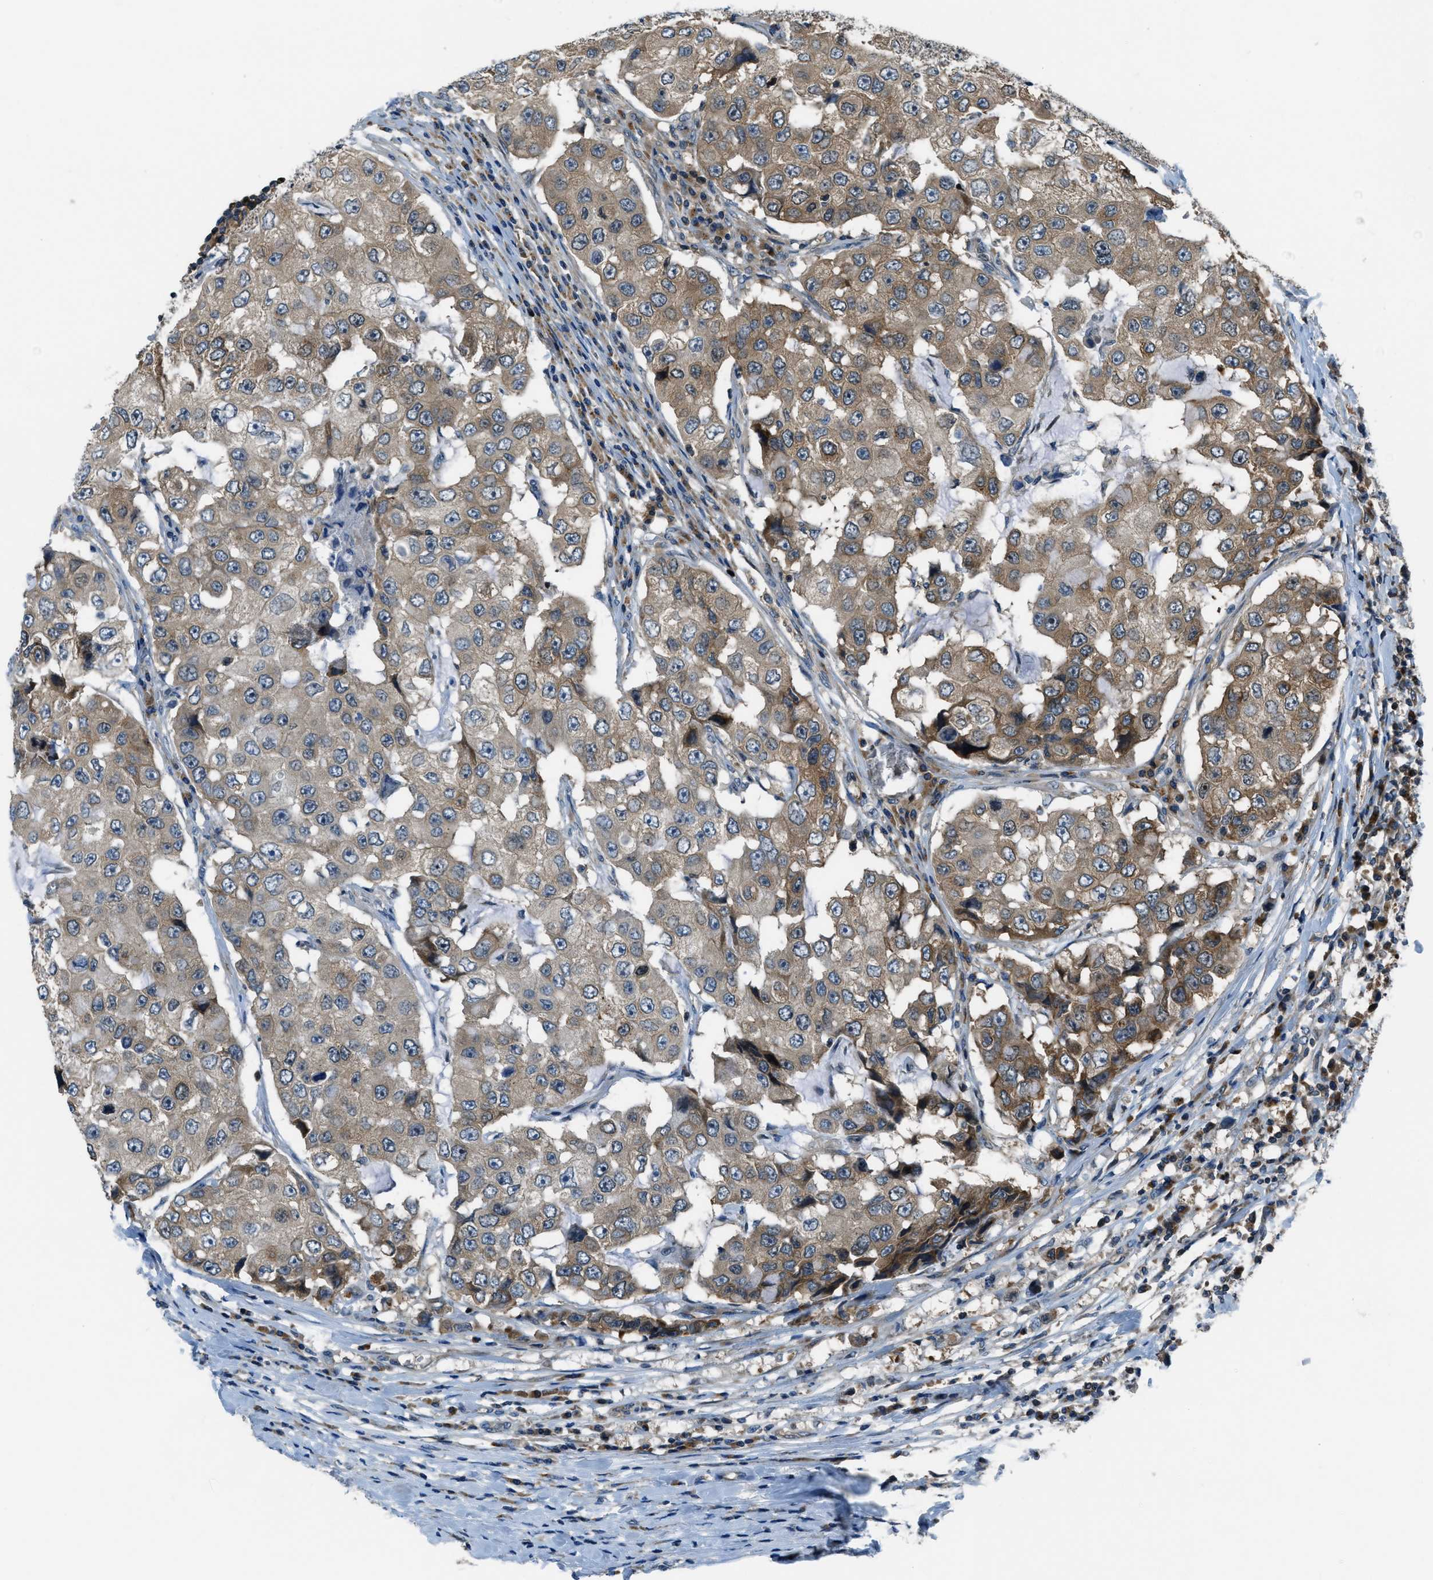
{"staining": {"intensity": "moderate", "quantity": ">75%", "location": "cytoplasmic/membranous"}, "tissue": "breast cancer", "cell_type": "Tumor cells", "image_type": "cancer", "snomed": [{"axis": "morphology", "description": "Duct carcinoma"}, {"axis": "topography", "description": "Breast"}], "caption": "Immunohistochemistry (IHC) of human breast intraductal carcinoma demonstrates medium levels of moderate cytoplasmic/membranous staining in approximately >75% of tumor cells. (brown staining indicates protein expression, while blue staining denotes nuclei).", "gene": "ARFGAP2", "patient": {"sex": "female", "age": 27}}